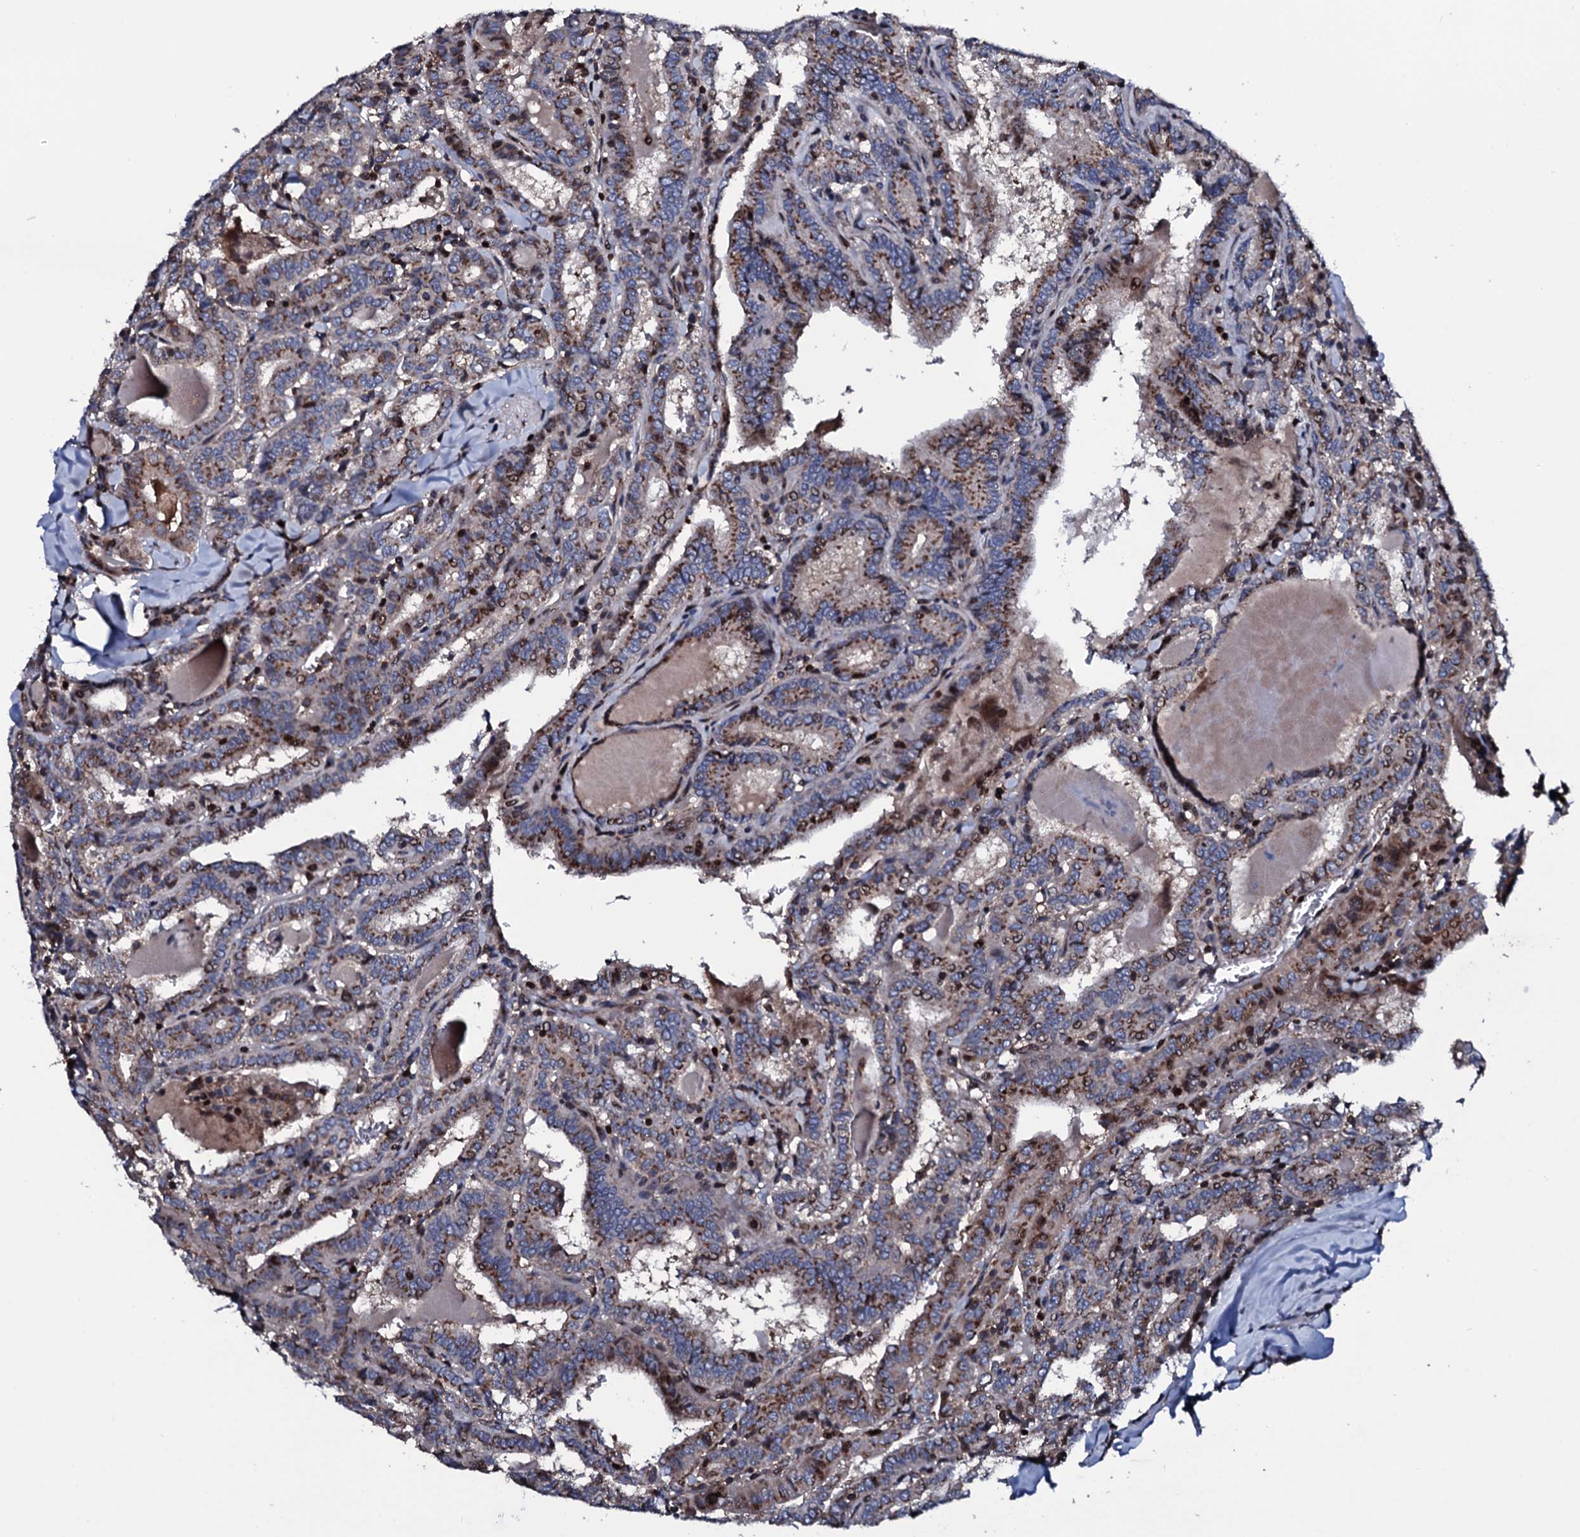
{"staining": {"intensity": "moderate", "quantity": "25%-75%", "location": "cytoplasmic/membranous"}, "tissue": "thyroid cancer", "cell_type": "Tumor cells", "image_type": "cancer", "snomed": [{"axis": "morphology", "description": "Papillary adenocarcinoma, NOS"}, {"axis": "topography", "description": "Thyroid gland"}], "caption": "Immunohistochemical staining of human thyroid cancer (papillary adenocarcinoma) displays medium levels of moderate cytoplasmic/membranous staining in approximately 25%-75% of tumor cells. The staining is performed using DAB brown chromogen to label protein expression. The nuclei are counter-stained blue using hematoxylin.", "gene": "PLET1", "patient": {"sex": "female", "age": 72}}